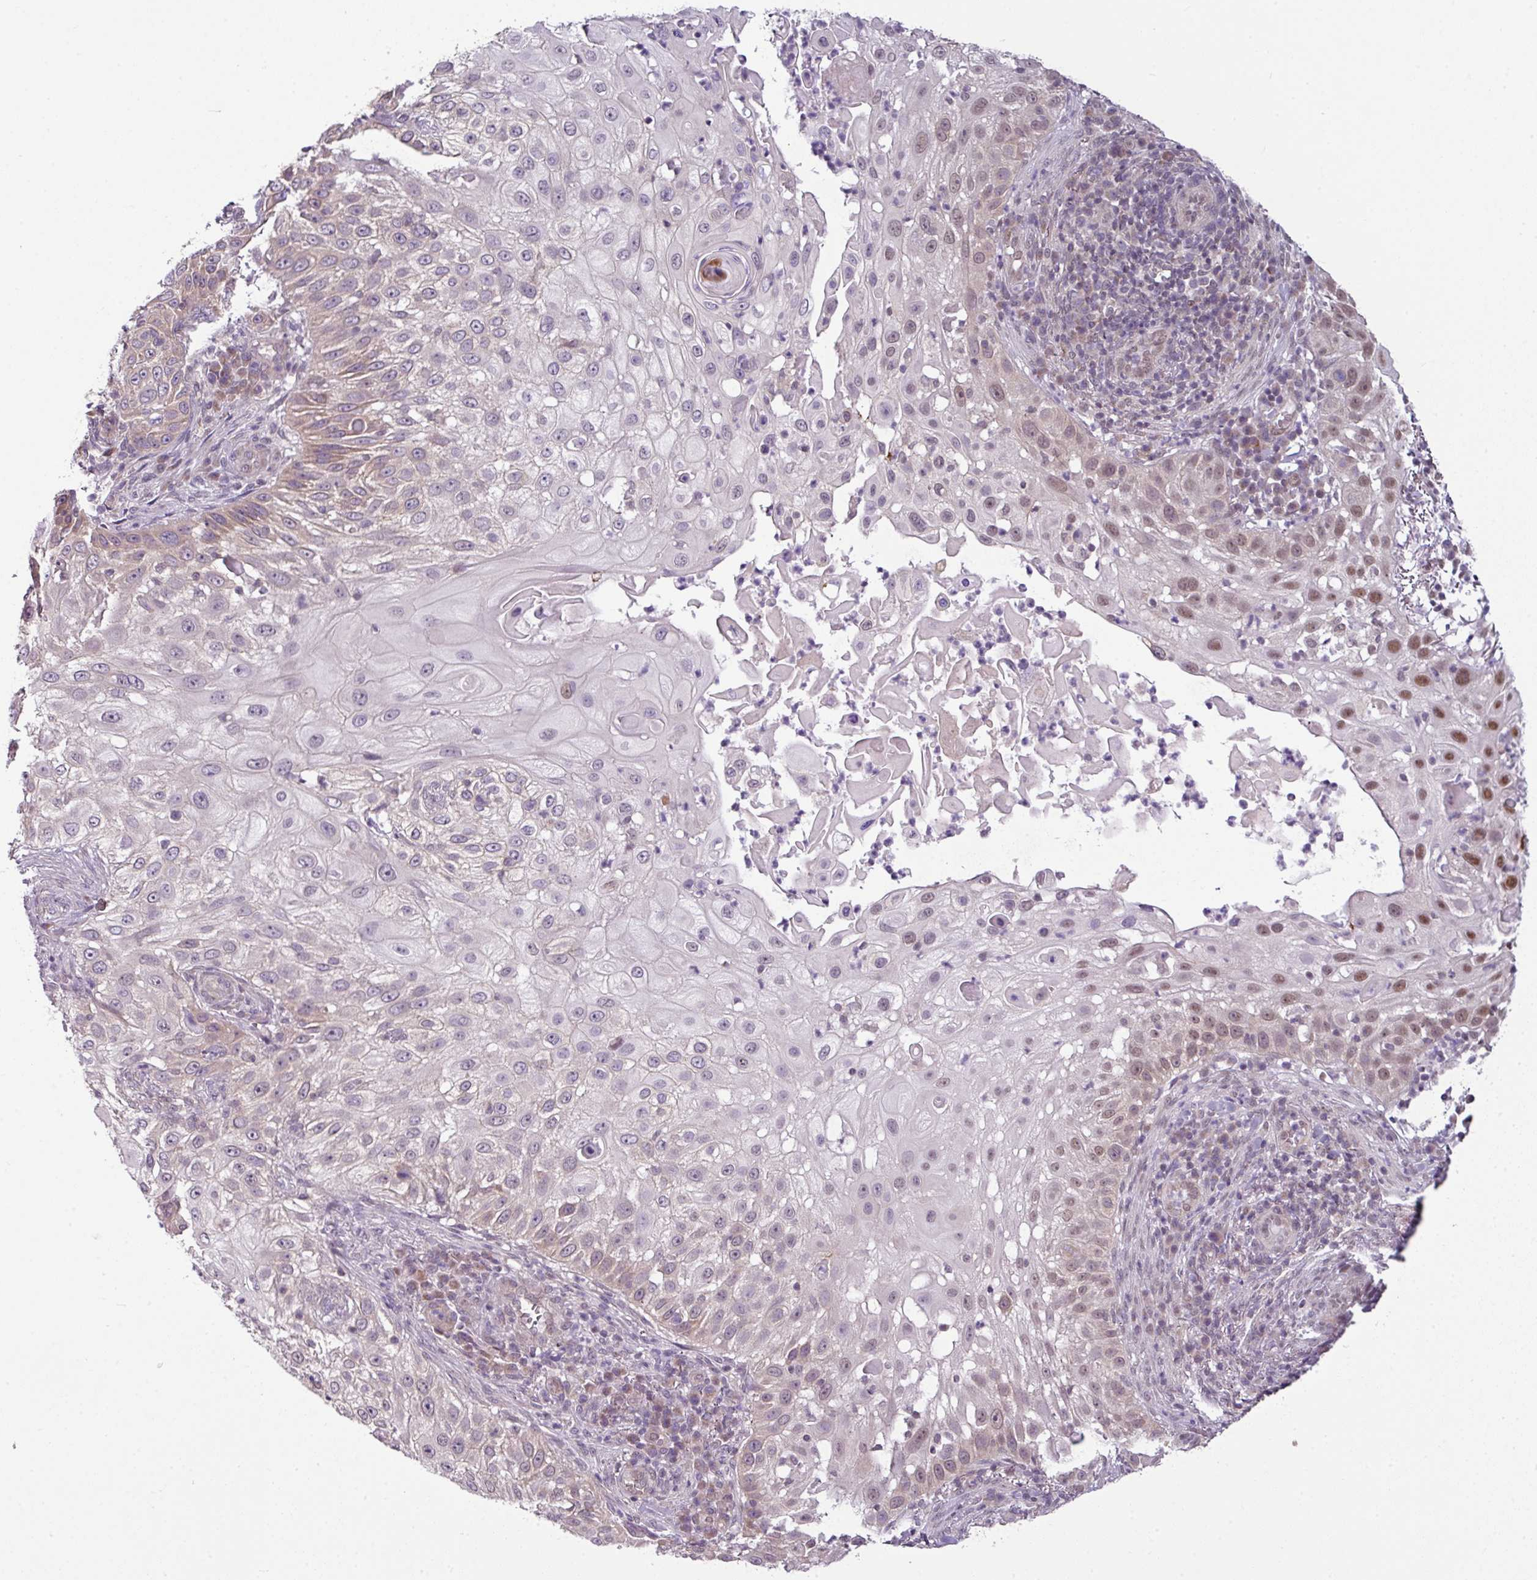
{"staining": {"intensity": "moderate", "quantity": "25%-75%", "location": "nuclear"}, "tissue": "skin cancer", "cell_type": "Tumor cells", "image_type": "cancer", "snomed": [{"axis": "morphology", "description": "Squamous cell carcinoma, NOS"}, {"axis": "topography", "description": "Skin"}], "caption": "Immunohistochemistry (IHC) of squamous cell carcinoma (skin) demonstrates medium levels of moderate nuclear expression in about 25%-75% of tumor cells.", "gene": "DERPC", "patient": {"sex": "female", "age": 44}}